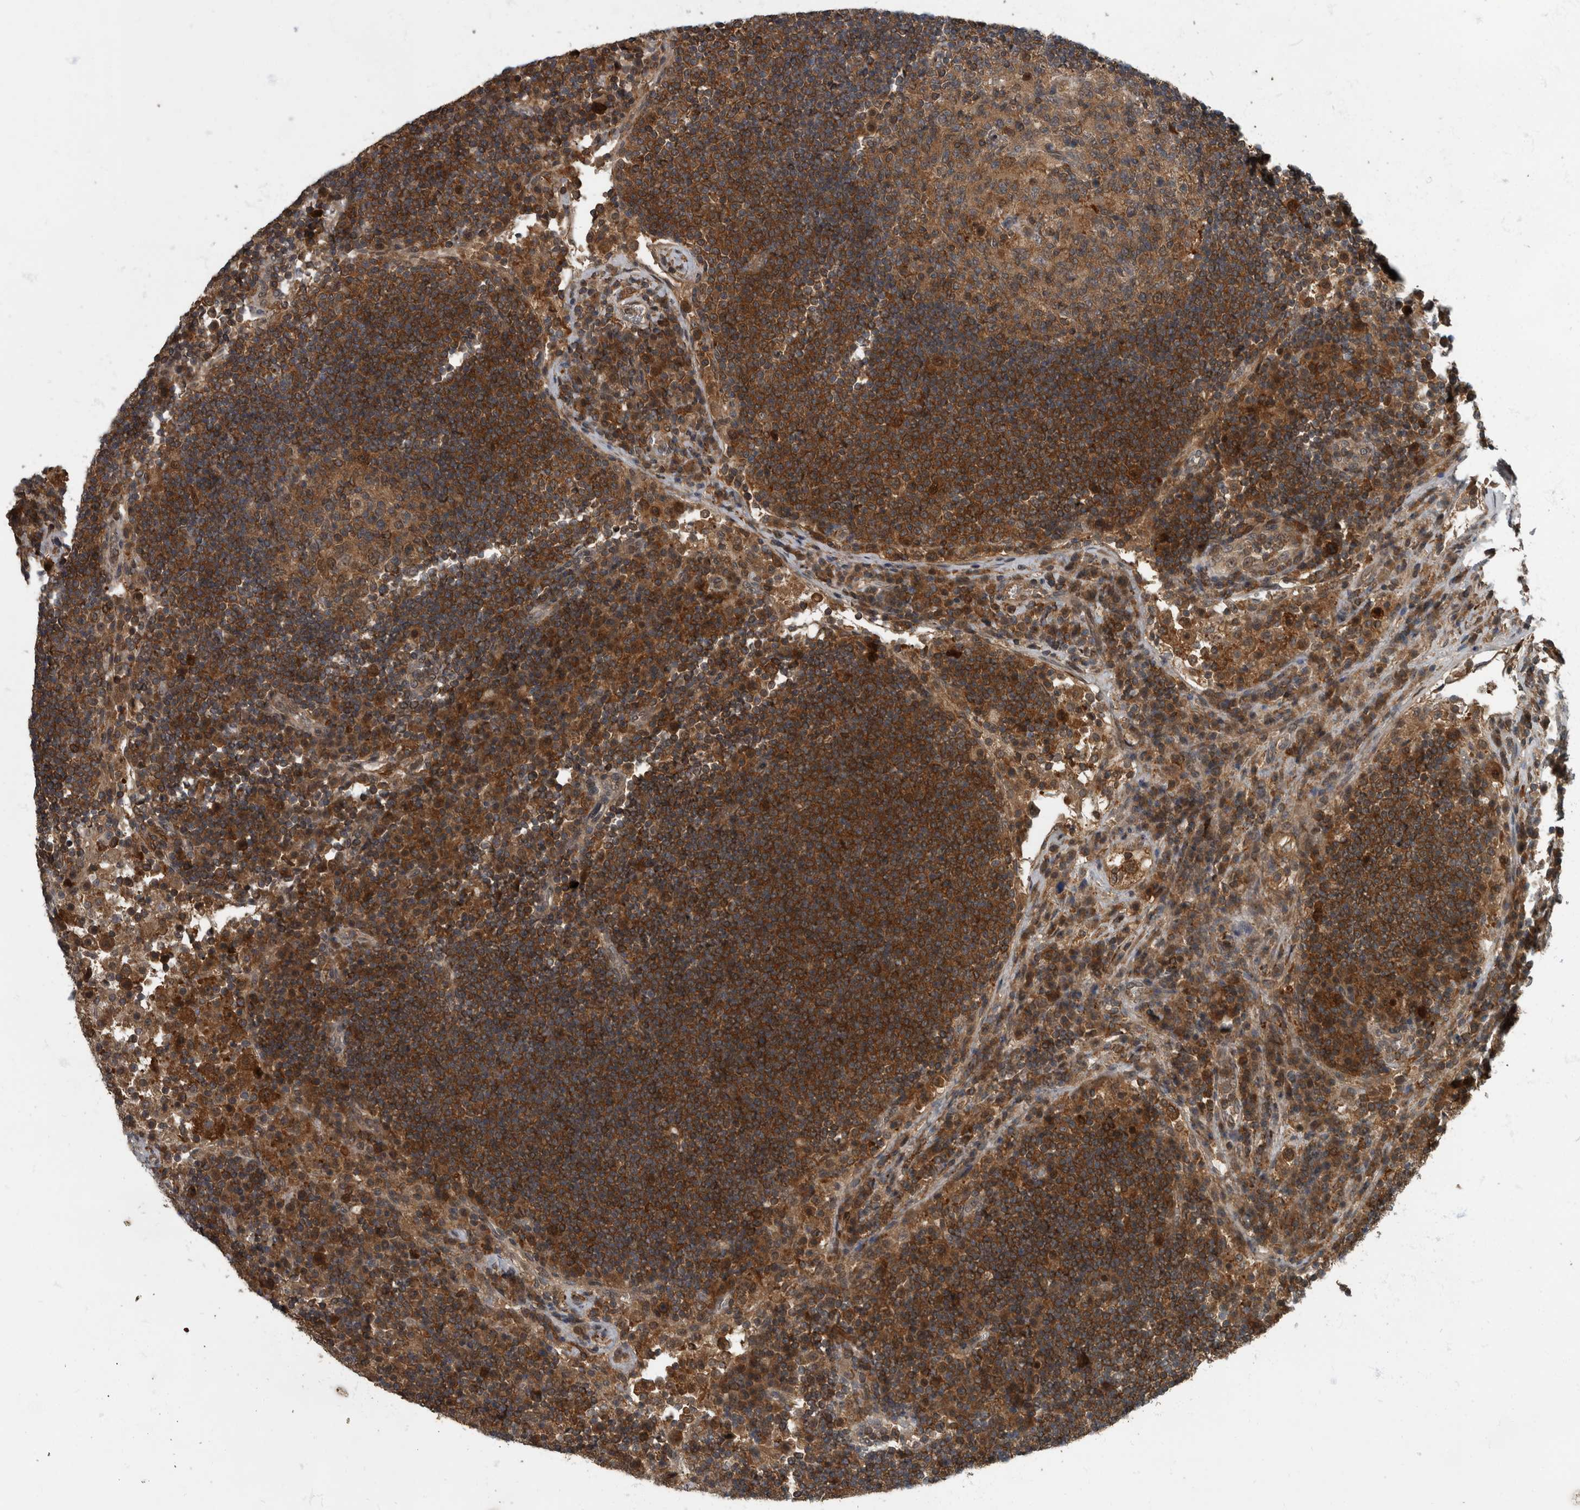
{"staining": {"intensity": "strong", "quantity": ">75%", "location": "cytoplasmic/membranous"}, "tissue": "lymph node", "cell_type": "Germinal center cells", "image_type": "normal", "snomed": [{"axis": "morphology", "description": "Normal tissue, NOS"}, {"axis": "topography", "description": "Lymph node"}], "caption": "This micrograph demonstrates immunohistochemistry staining of normal lymph node, with high strong cytoplasmic/membranous staining in about >75% of germinal center cells.", "gene": "RABGGTB", "patient": {"sex": "female", "age": 53}}